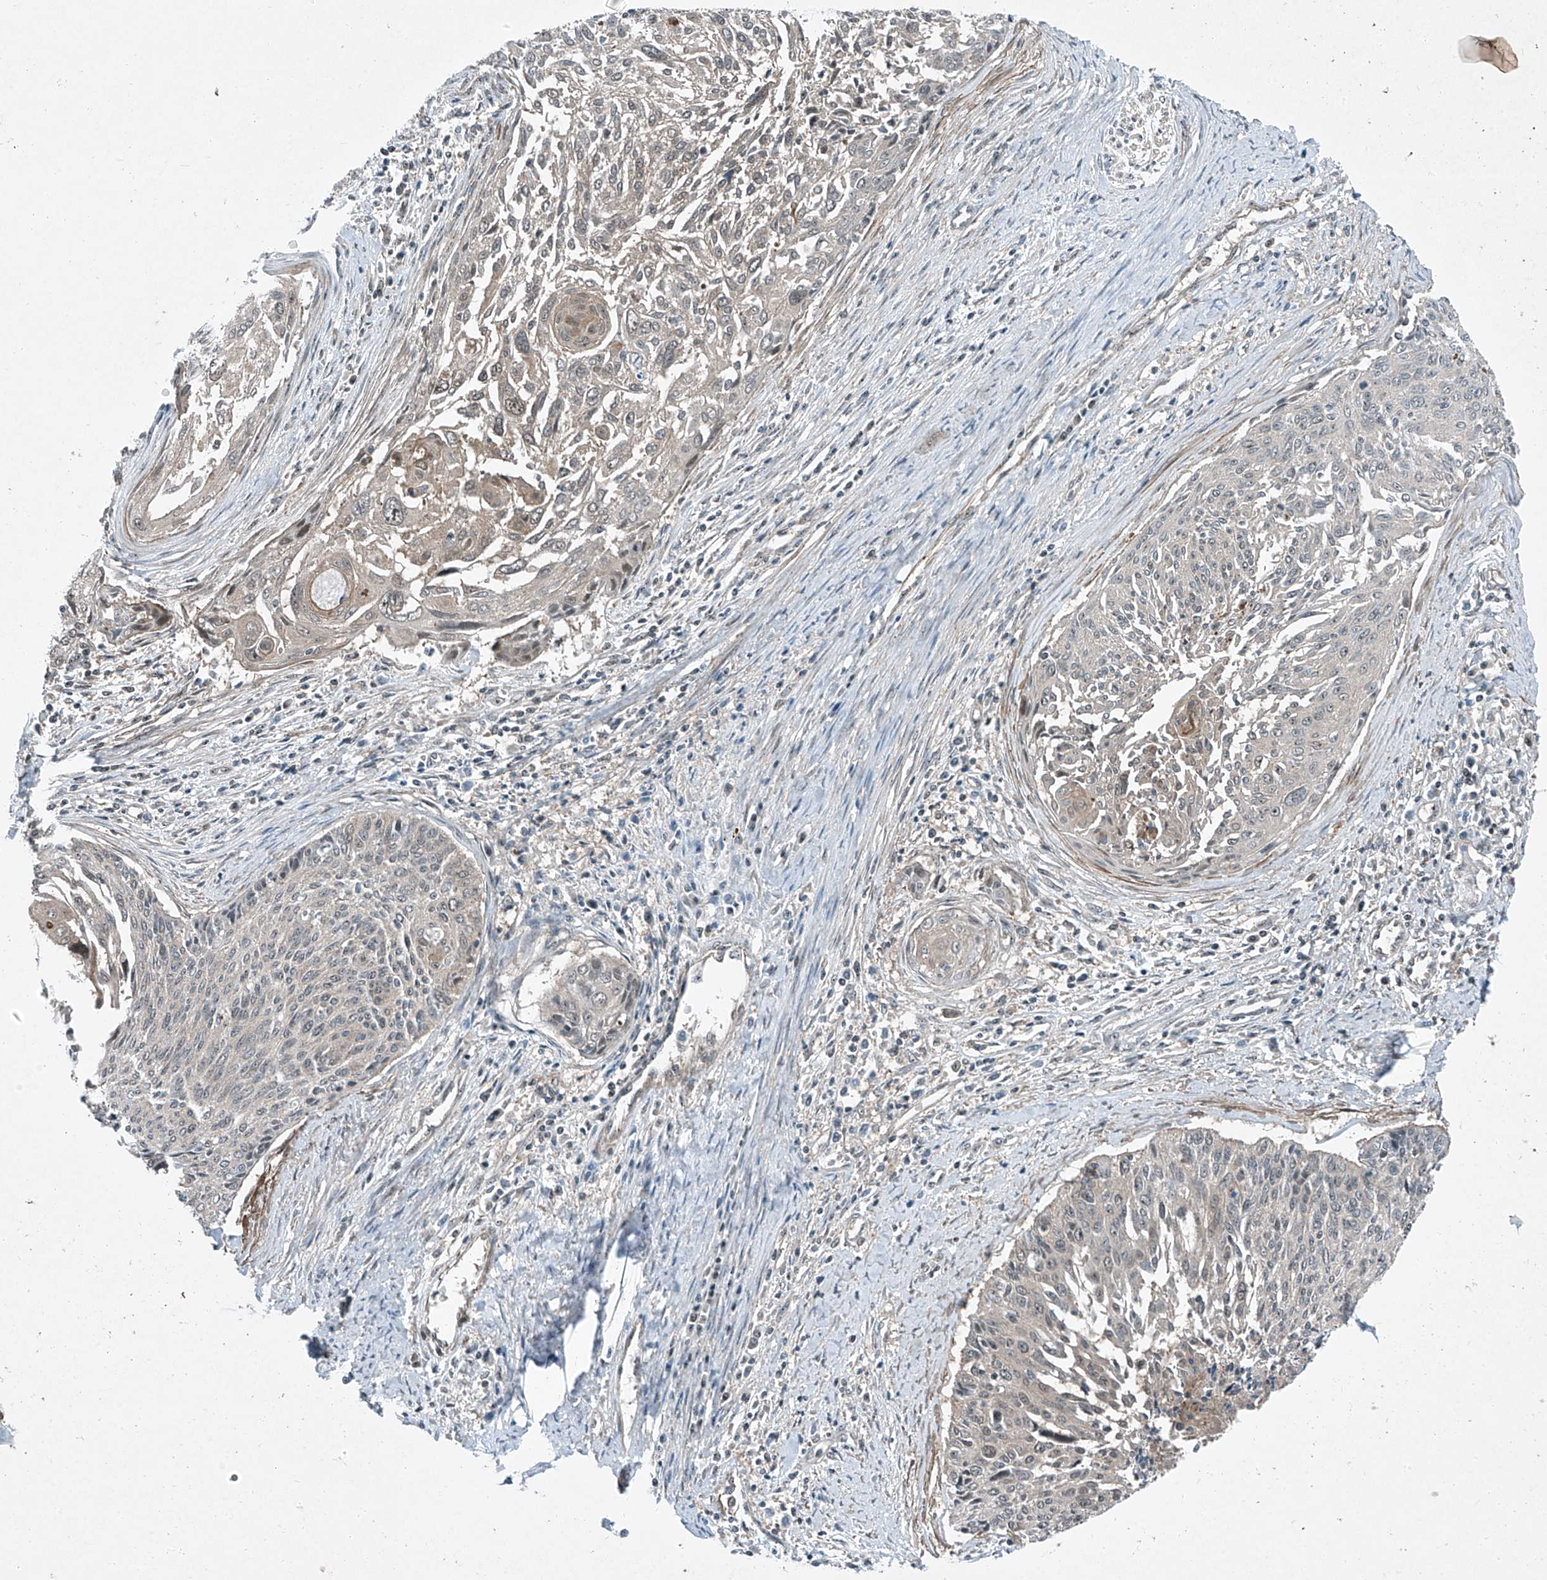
{"staining": {"intensity": "negative", "quantity": "none", "location": "none"}, "tissue": "cervical cancer", "cell_type": "Tumor cells", "image_type": "cancer", "snomed": [{"axis": "morphology", "description": "Squamous cell carcinoma, NOS"}, {"axis": "topography", "description": "Cervix"}], "caption": "High magnification brightfield microscopy of cervical cancer (squamous cell carcinoma) stained with DAB (brown) and counterstained with hematoxylin (blue): tumor cells show no significant positivity. (DAB immunohistochemistry, high magnification).", "gene": "PPCS", "patient": {"sex": "female", "age": 55}}